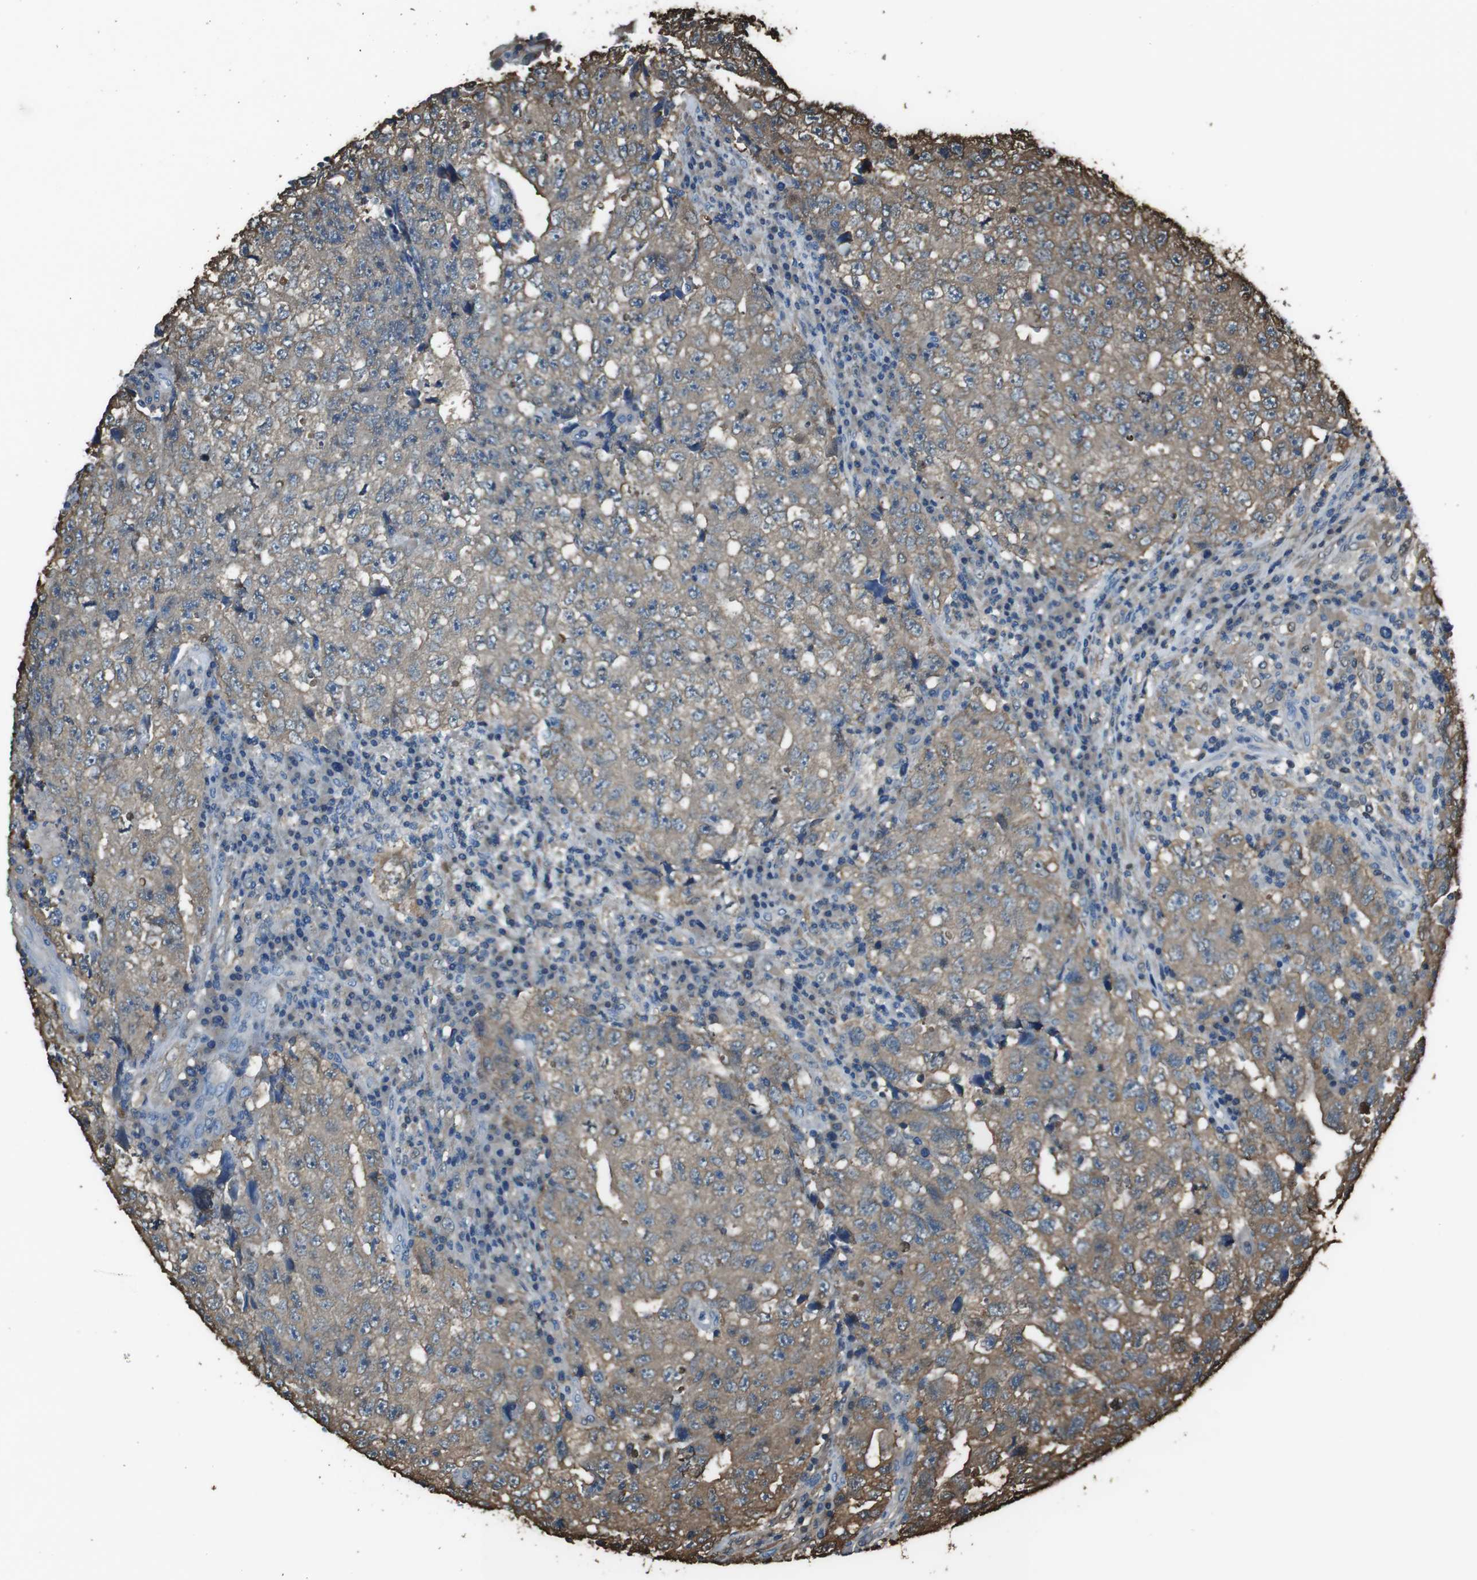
{"staining": {"intensity": "moderate", "quantity": "25%-75%", "location": "cytoplasmic/membranous"}, "tissue": "testis cancer", "cell_type": "Tumor cells", "image_type": "cancer", "snomed": [{"axis": "morphology", "description": "Necrosis, NOS"}, {"axis": "morphology", "description": "Carcinoma, Embryonal, NOS"}, {"axis": "topography", "description": "Testis"}], "caption": "Protein analysis of testis embryonal carcinoma tissue shows moderate cytoplasmic/membranous positivity in approximately 25%-75% of tumor cells.", "gene": "TWSG1", "patient": {"sex": "male", "age": 19}}